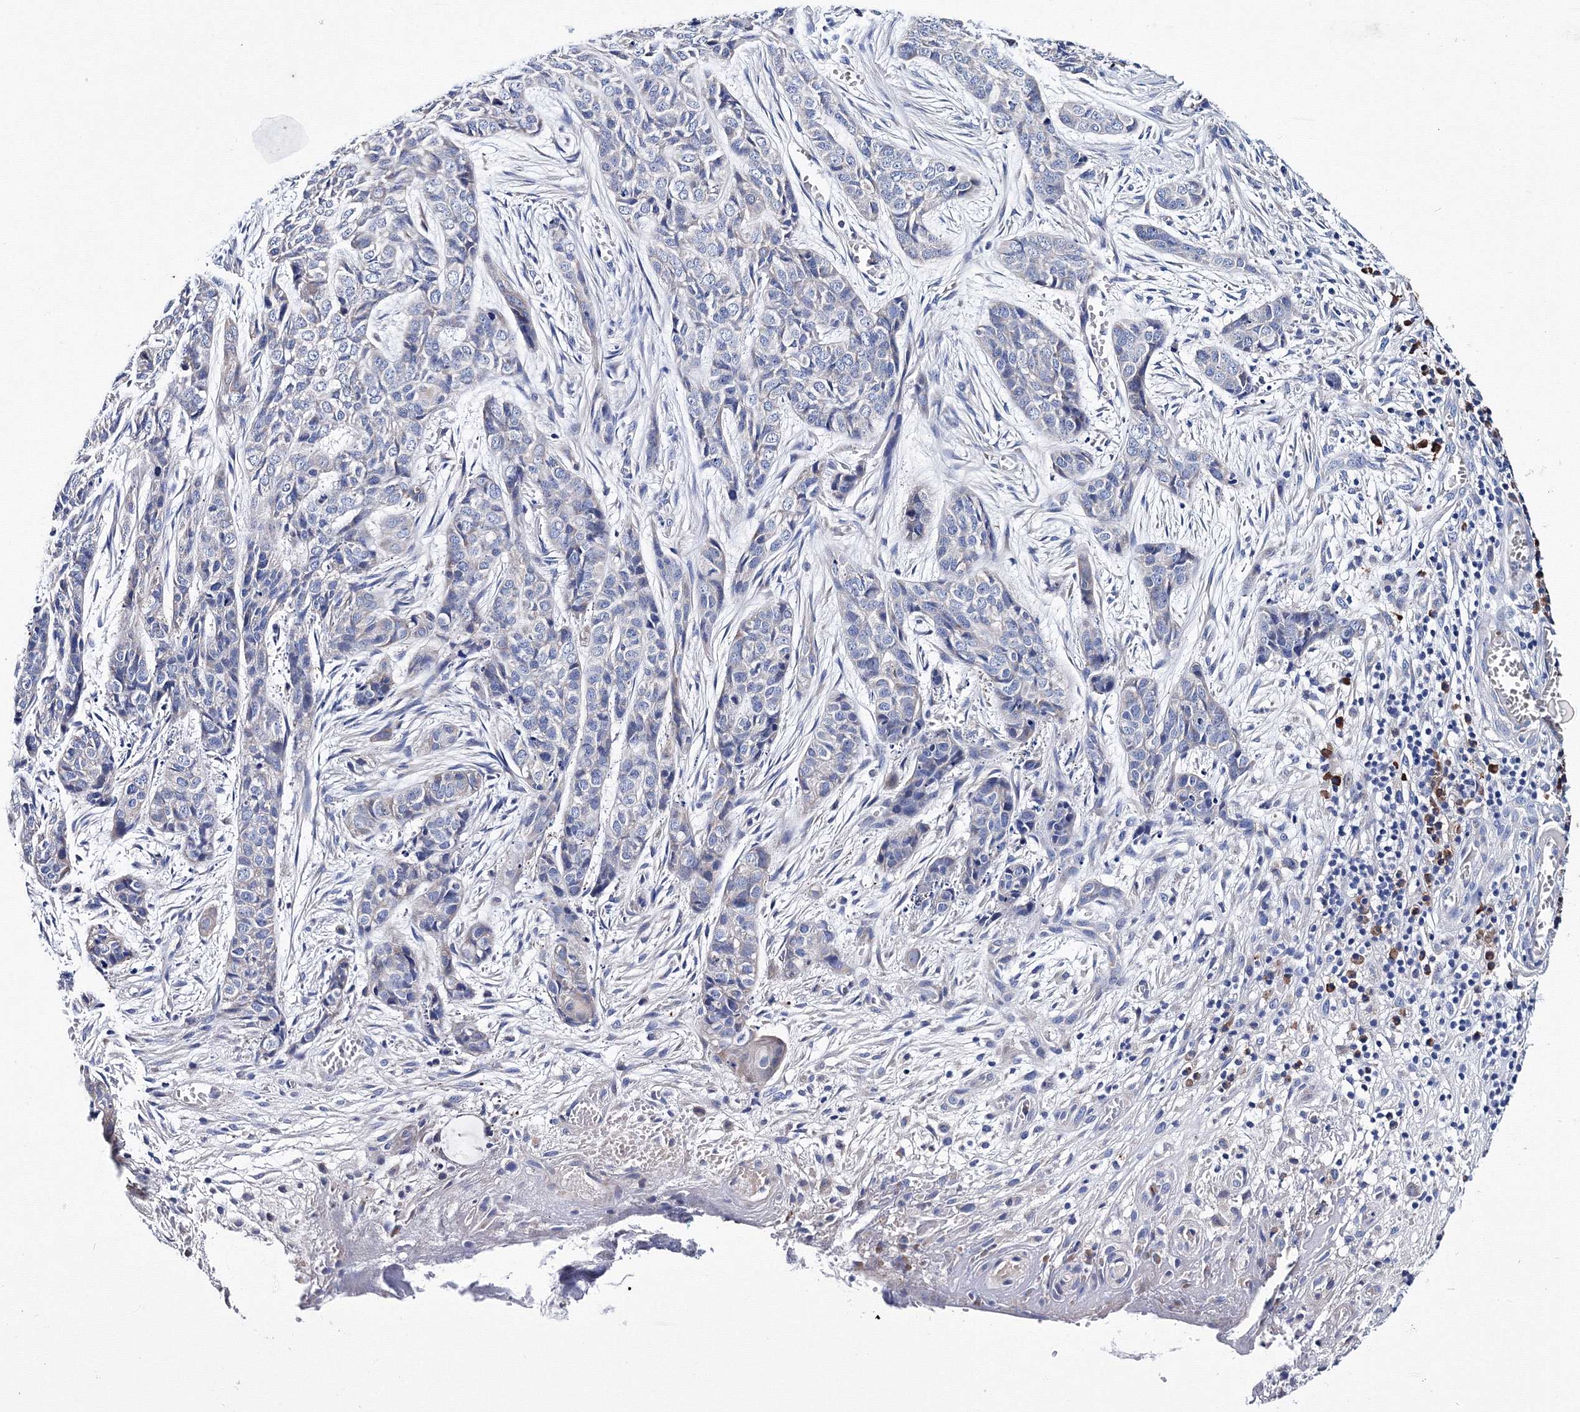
{"staining": {"intensity": "negative", "quantity": "none", "location": "none"}, "tissue": "skin cancer", "cell_type": "Tumor cells", "image_type": "cancer", "snomed": [{"axis": "morphology", "description": "Basal cell carcinoma"}, {"axis": "topography", "description": "Skin"}], "caption": "This is an immunohistochemistry image of human skin basal cell carcinoma. There is no expression in tumor cells.", "gene": "TRPM2", "patient": {"sex": "female", "age": 64}}